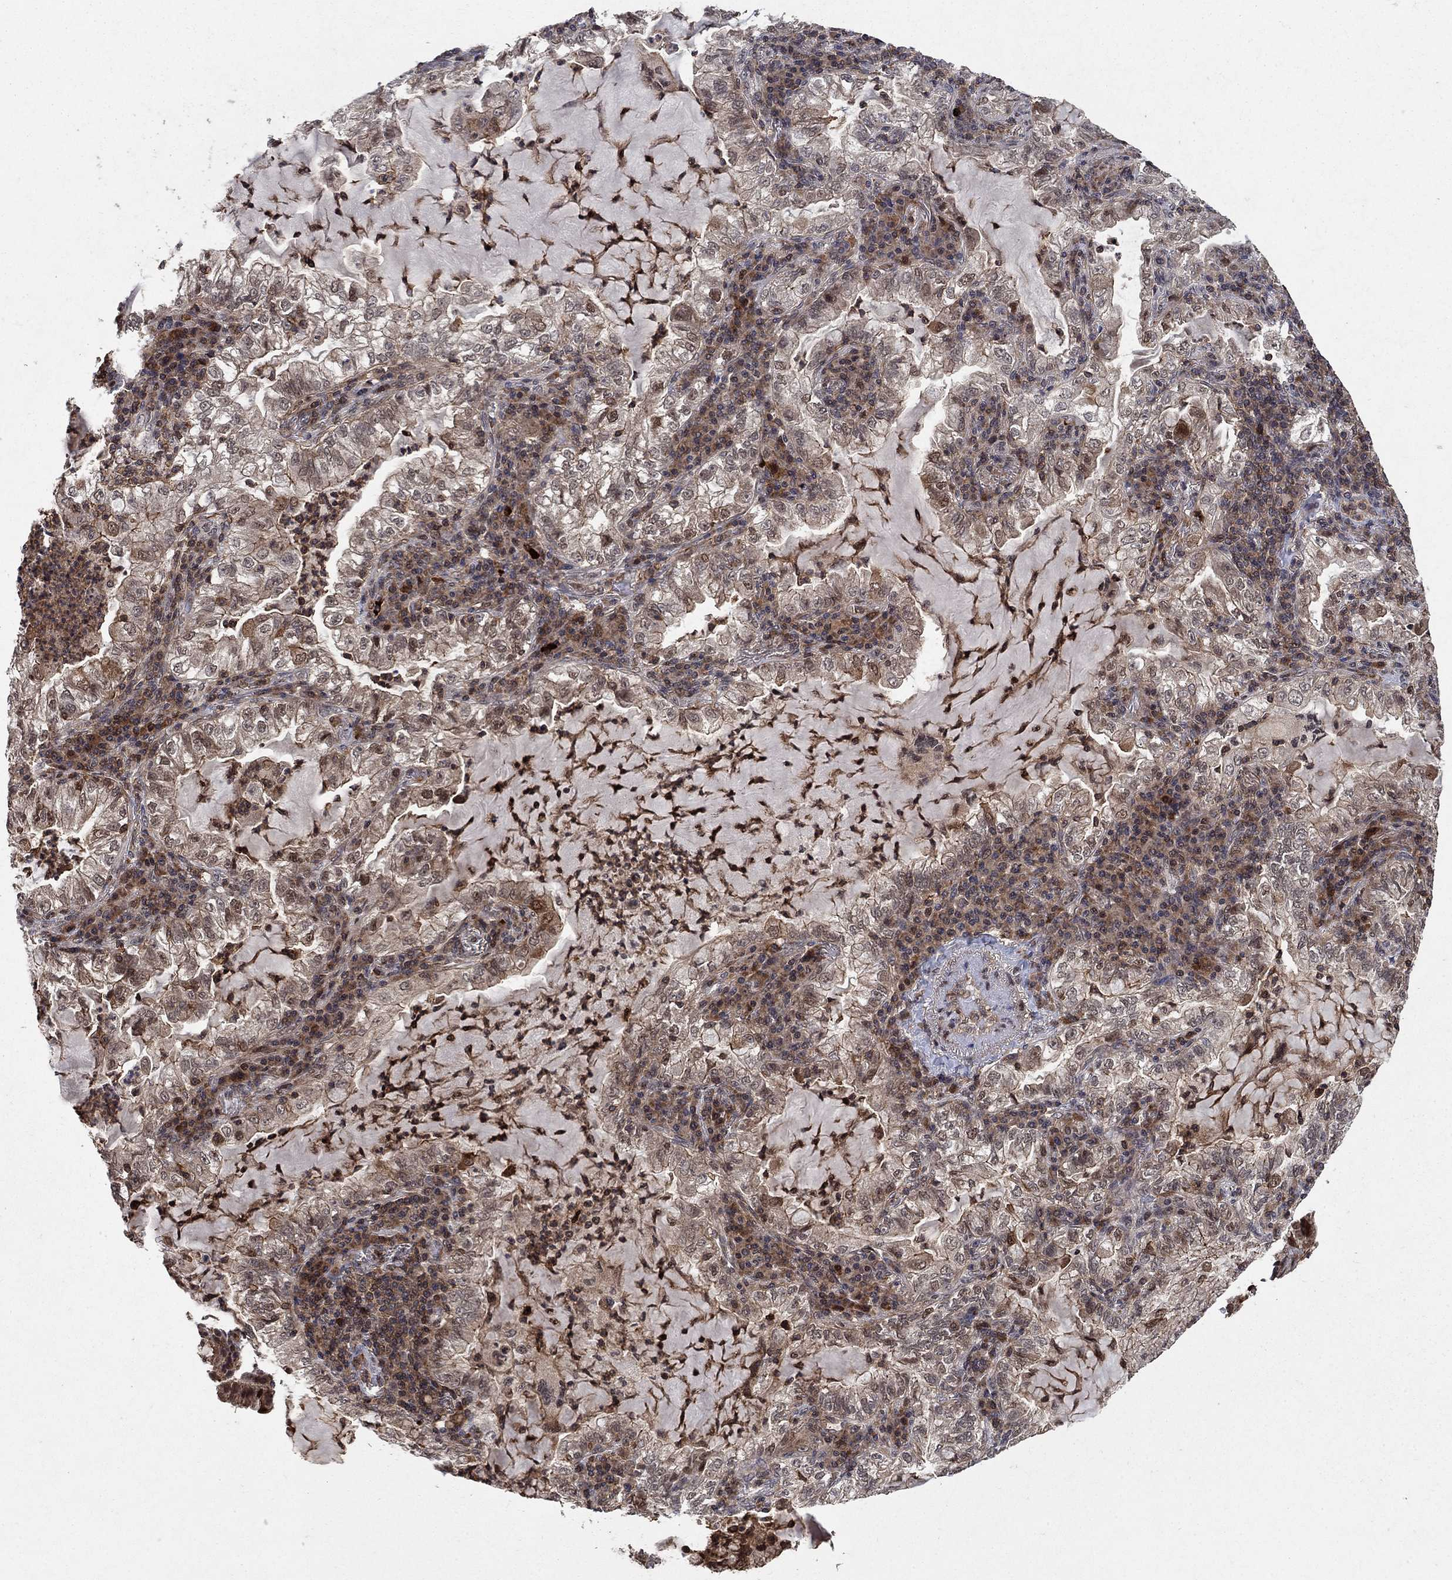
{"staining": {"intensity": "moderate", "quantity": "<25%", "location": "nuclear"}, "tissue": "lung cancer", "cell_type": "Tumor cells", "image_type": "cancer", "snomed": [{"axis": "morphology", "description": "Adenocarcinoma, NOS"}, {"axis": "topography", "description": "Lung"}], "caption": "Immunohistochemical staining of lung cancer demonstrates low levels of moderate nuclear expression in about <25% of tumor cells.", "gene": "CCDC66", "patient": {"sex": "female", "age": 73}}